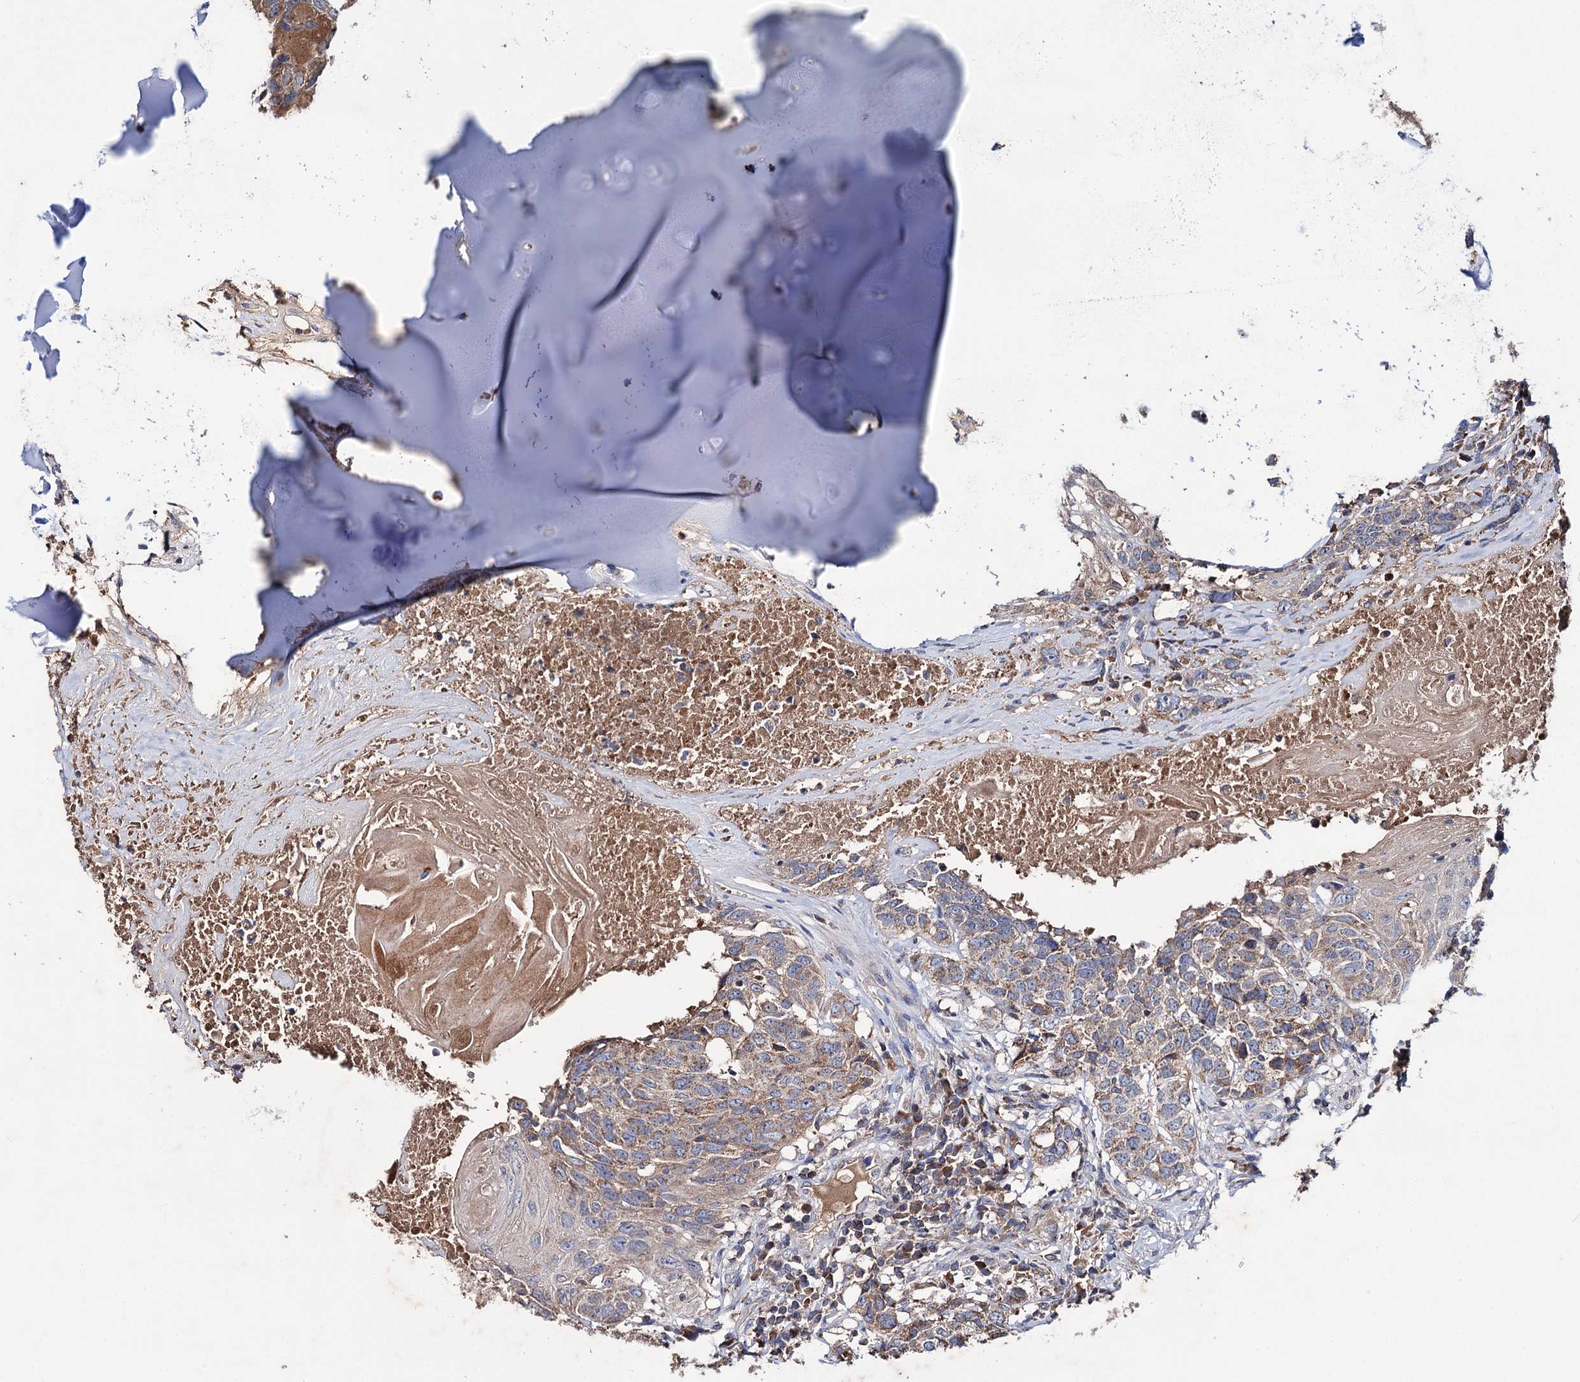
{"staining": {"intensity": "moderate", "quantity": ">75%", "location": "cytoplasmic/membranous"}, "tissue": "head and neck cancer", "cell_type": "Tumor cells", "image_type": "cancer", "snomed": [{"axis": "morphology", "description": "Squamous cell carcinoma, NOS"}, {"axis": "topography", "description": "Head-Neck"}], "caption": "Tumor cells demonstrate medium levels of moderate cytoplasmic/membranous staining in about >75% of cells in squamous cell carcinoma (head and neck).", "gene": "CLPB", "patient": {"sex": "male", "age": 66}}